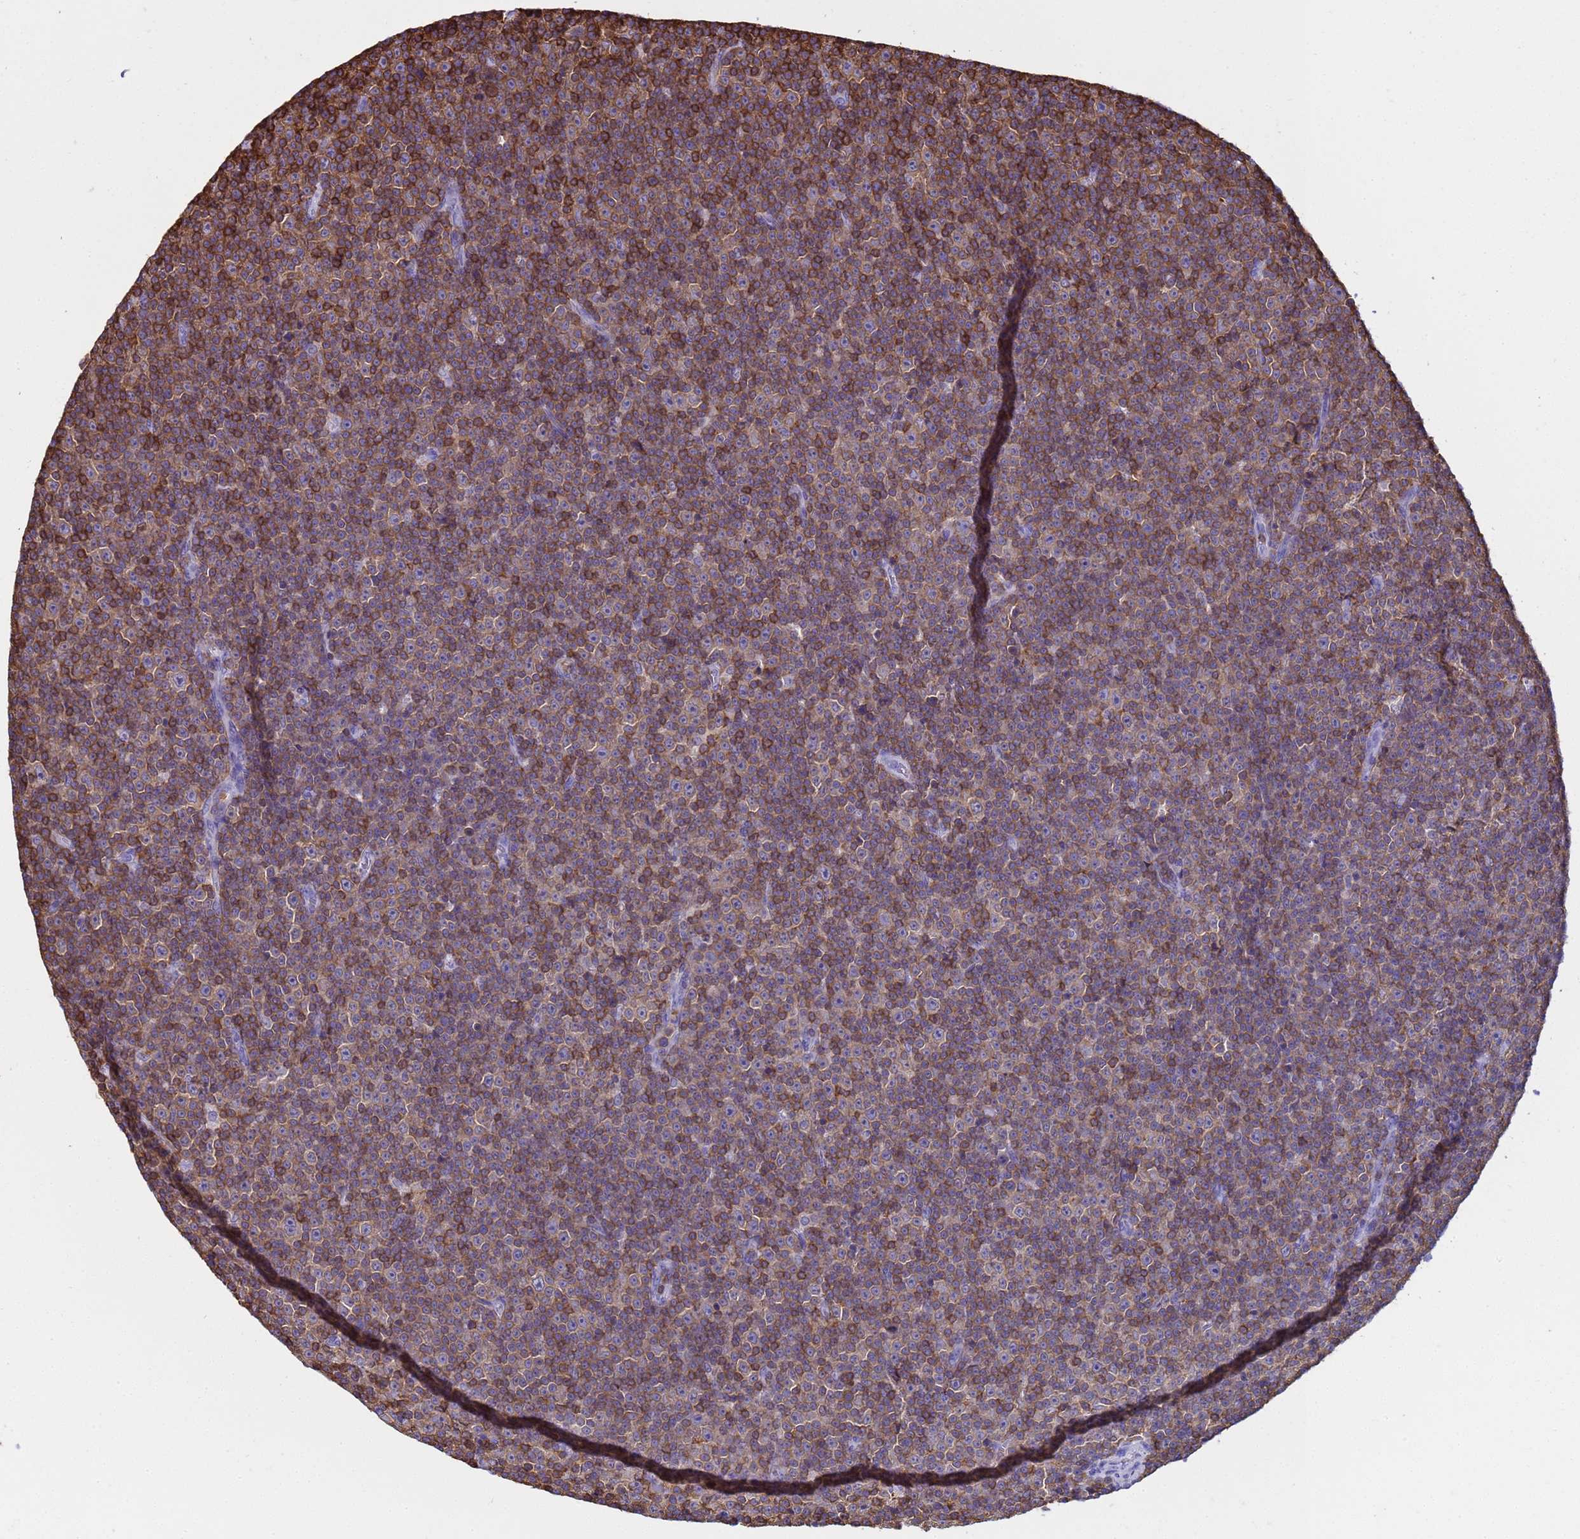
{"staining": {"intensity": "moderate", "quantity": "25%-75%", "location": "cytoplasmic/membranous"}, "tissue": "lymphoma", "cell_type": "Tumor cells", "image_type": "cancer", "snomed": [{"axis": "morphology", "description": "Malignant lymphoma, non-Hodgkin's type, Low grade"}, {"axis": "topography", "description": "Lymph node"}], "caption": "Lymphoma stained with DAB immunohistochemistry (IHC) exhibits medium levels of moderate cytoplasmic/membranous staining in about 25%-75% of tumor cells.", "gene": "IRF5", "patient": {"sex": "female", "age": 67}}